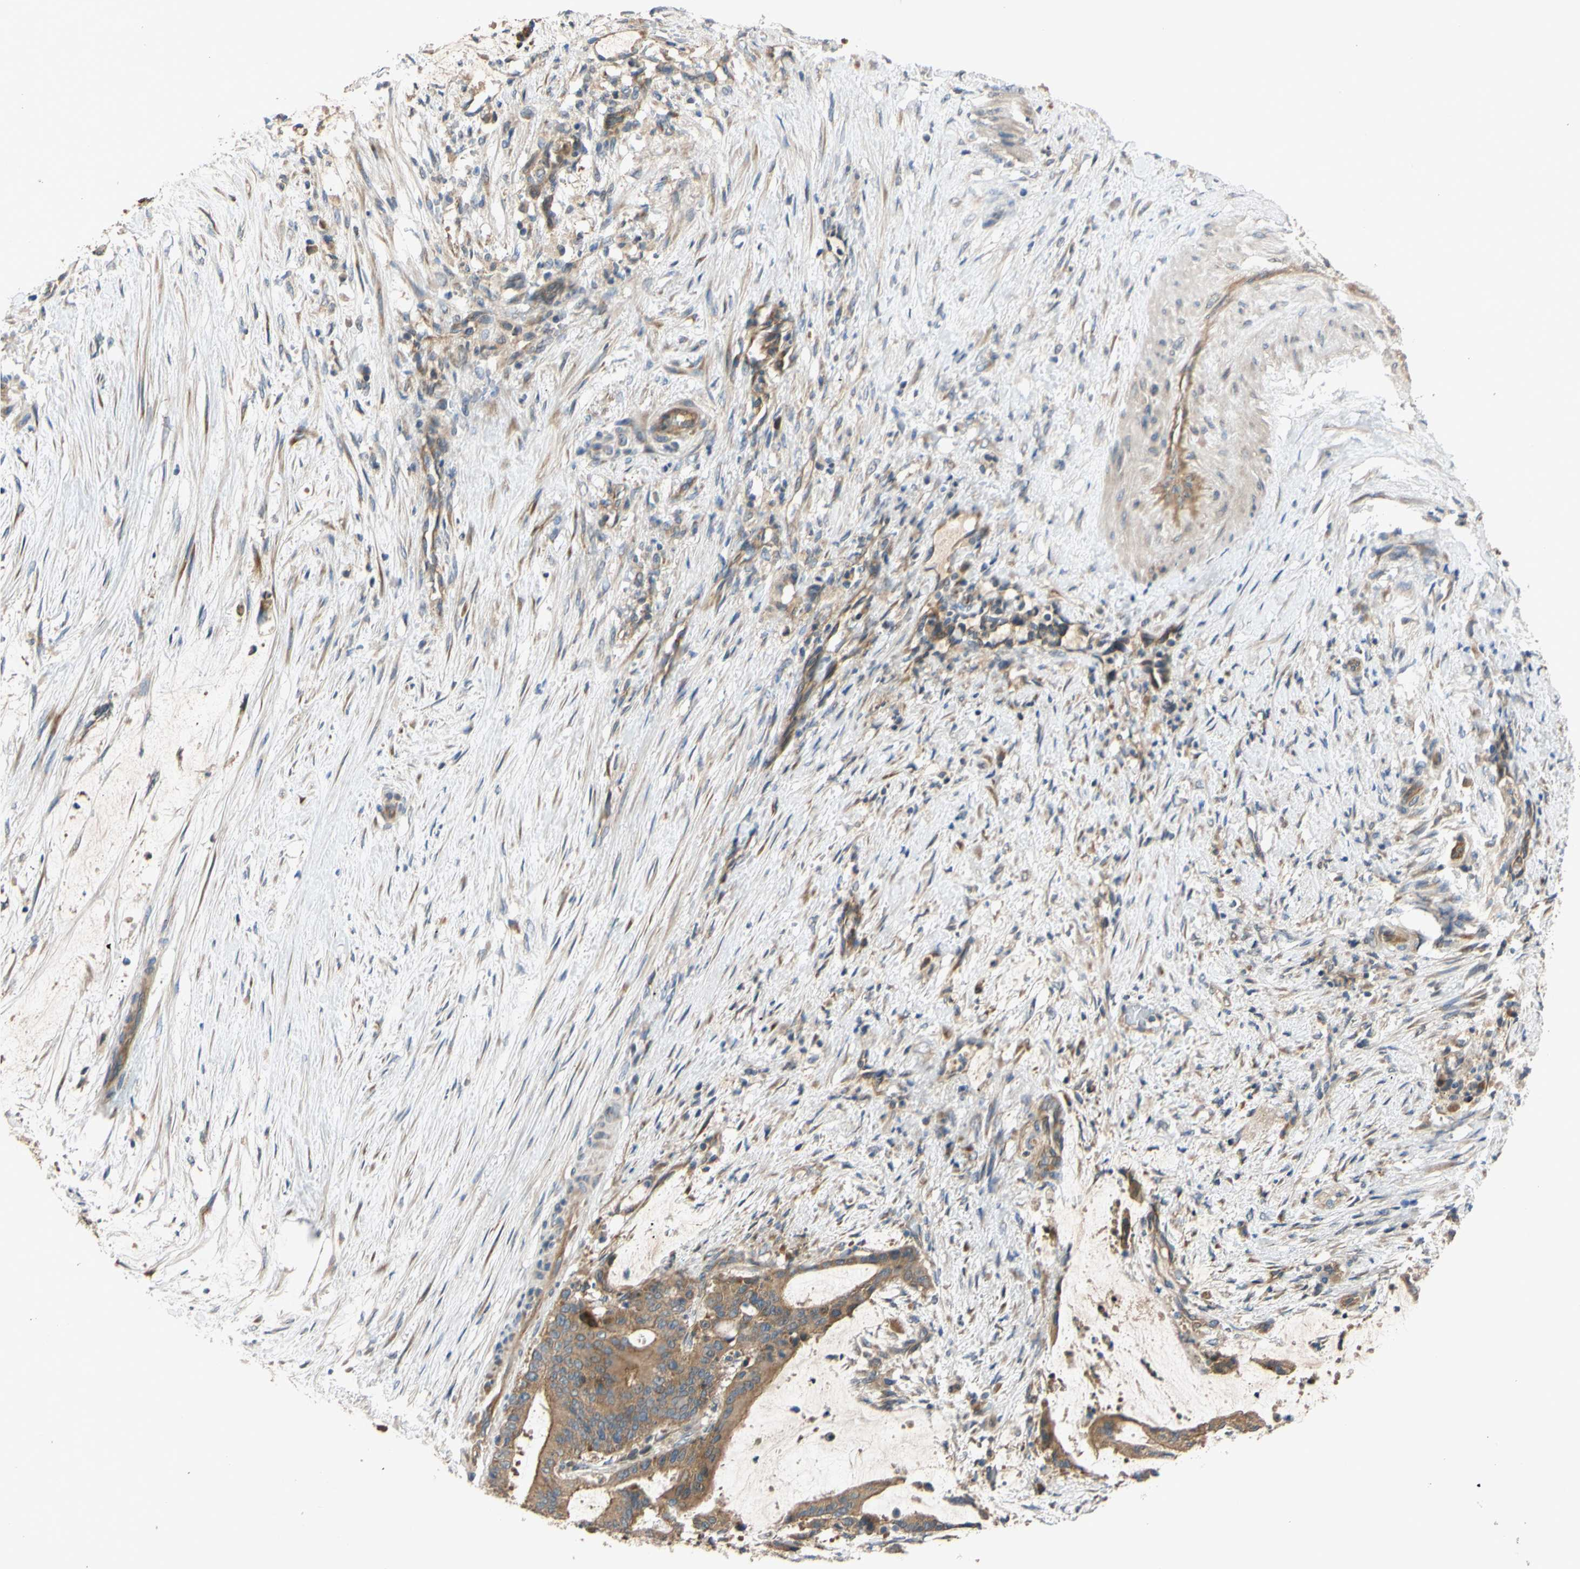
{"staining": {"intensity": "moderate", "quantity": ">75%", "location": "cytoplasmic/membranous"}, "tissue": "liver cancer", "cell_type": "Tumor cells", "image_type": "cancer", "snomed": [{"axis": "morphology", "description": "Cholangiocarcinoma"}, {"axis": "topography", "description": "Liver"}], "caption": "Cholangiocarcinoma (liver) stained for a protein shows moderate cytoplasmic/membranous positivity in tumor cells.", "gene": "MBTPS2", "patient": {"sex": "female", "age": 73}}